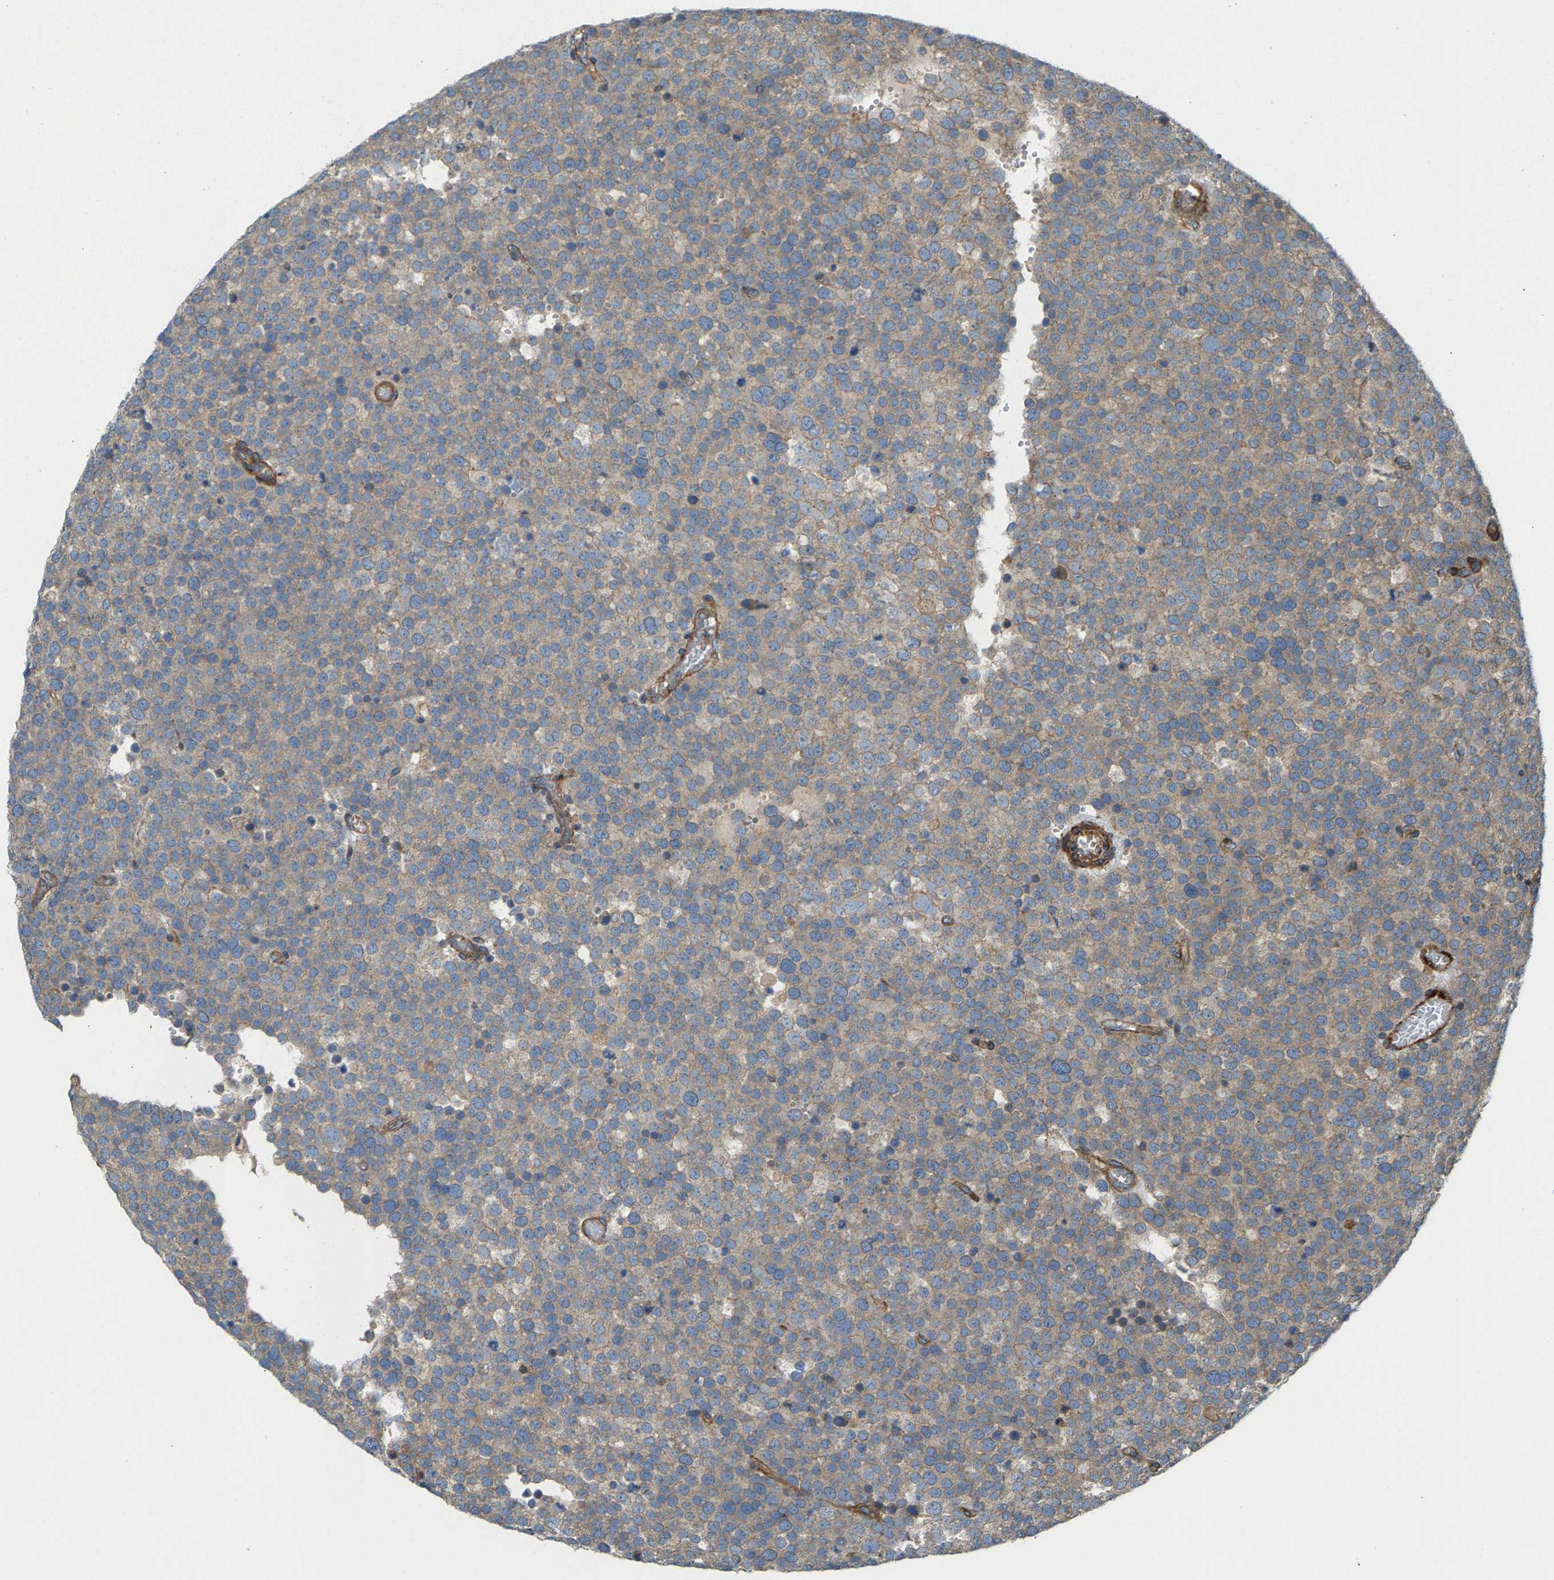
{"staining": {"intensity": "negative", "quantity": "none", "location": "none"}, "tissue": "testis cancer", "cell_type": "Tumor cells", "image_type": "cancer", "snomed": [{"axis": "morphology", "description": "Normal tissue, NOS"}, {"axis": "morphology", "description": "Seminoma, NOS"}, {"axis": "topography", "description": "Testis"}], "caption": "The photomicrograph demonstrates no staining of tumor cells in testis cancer. The staining is performed using DAB (3,3'-diaminobenzidine) brown chromogen with nuclei counter-stained in using hematoxylin.", "gene": "PDCL", "patient": {"sex": "male", "age": 71}}